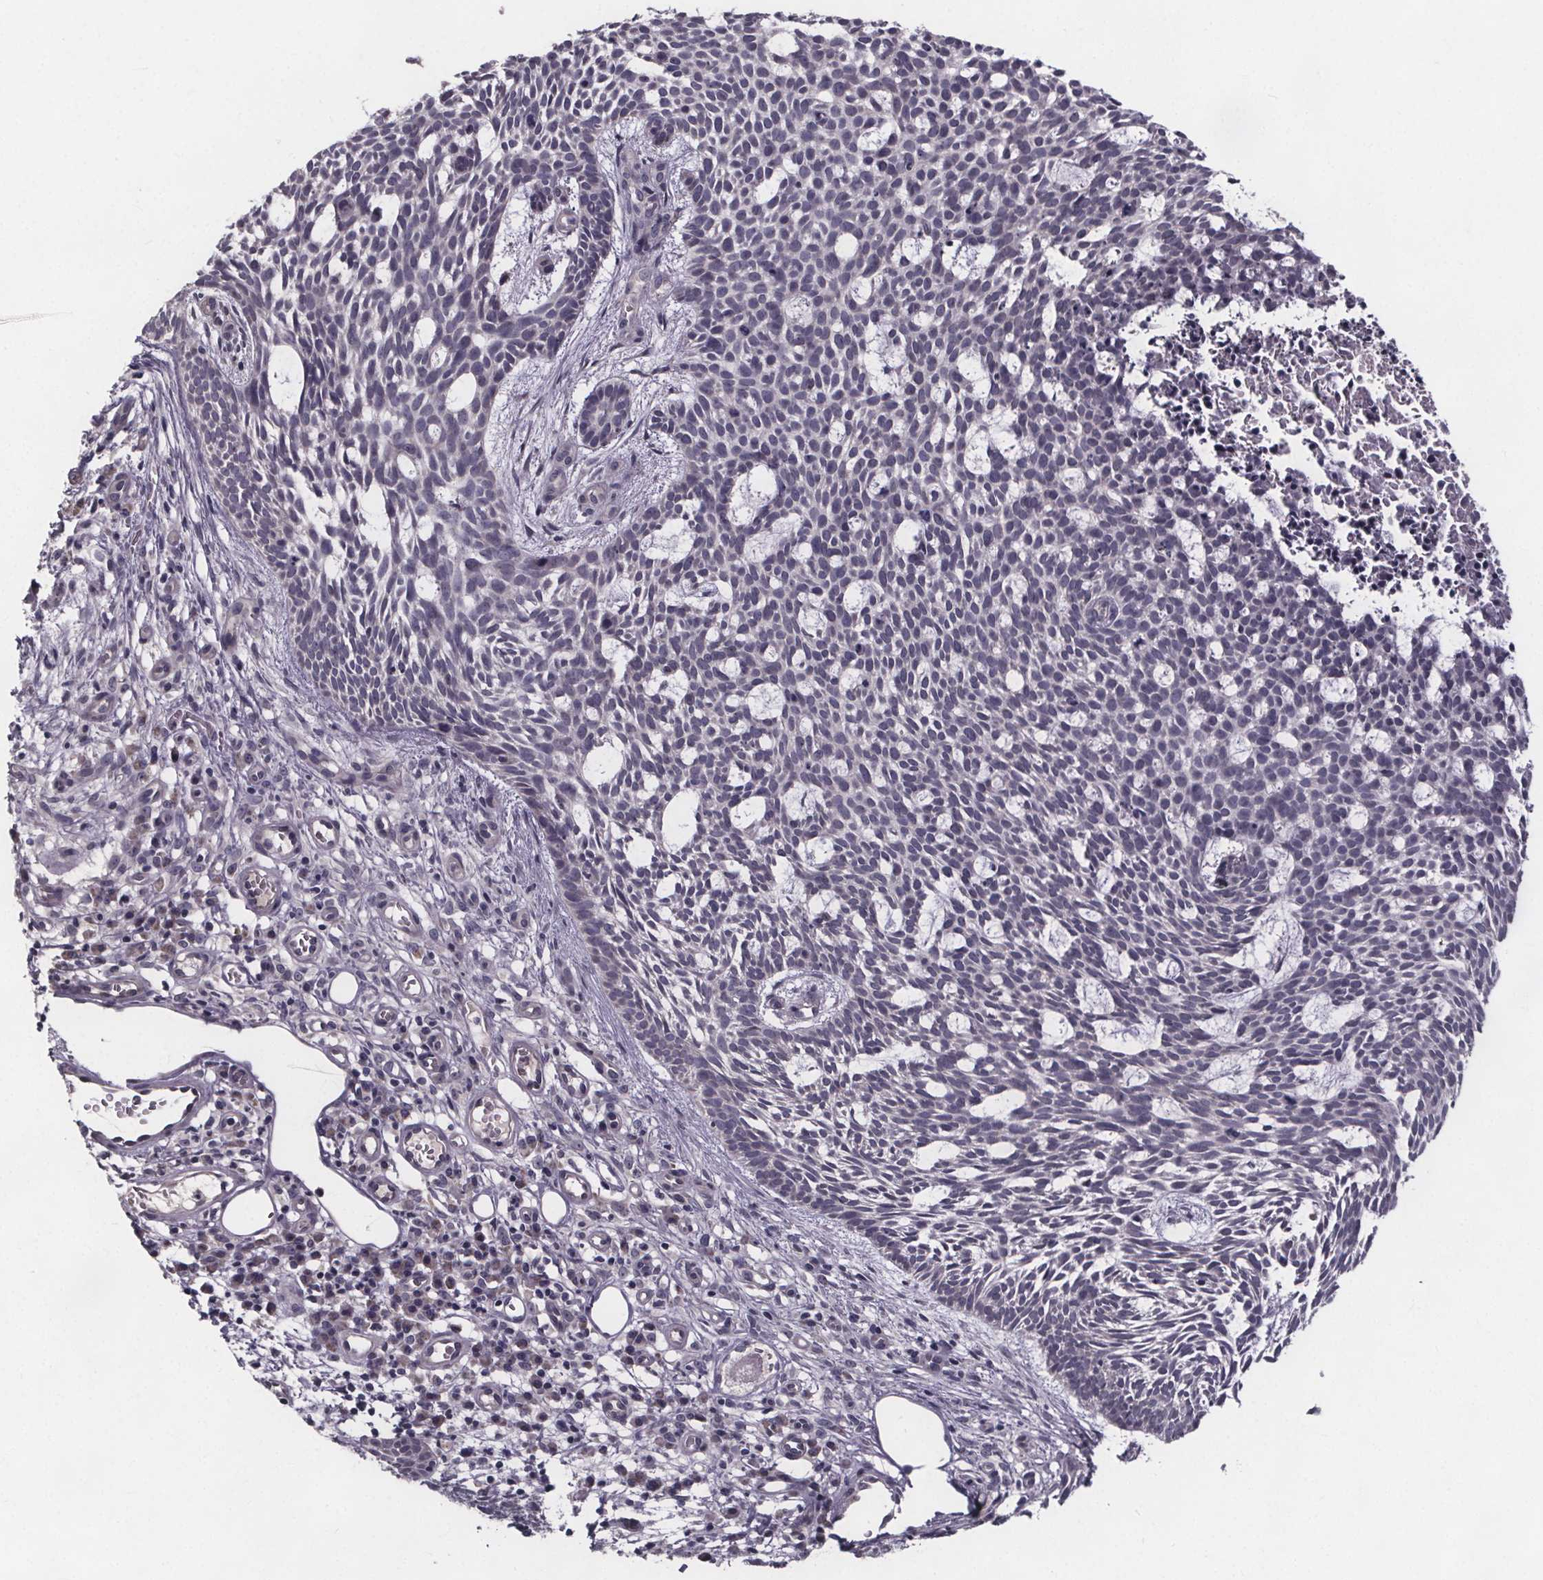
{"staining": {"intensity": "negative", "quantity": "none", "location": "none"}, "tissue": "skin cancer", "cell_type": "Tumor cells", "image_type": "cancer", "snomed": [{"axis": "morphology", "description": "Basal cell carcinoma"}, {"axis": "topography", "description": "Skin"}], "caption": "Immunohistochemistry histopathology image of neoplastic tissue: skin cancer (basal cell carcinoma) stained with DAB (3,3'-diaminobenzidine) demonstrates no significant protein expression in tumor cells.", "gene": "FAM181B", "patient": {"sex": "male", "age": 59}}